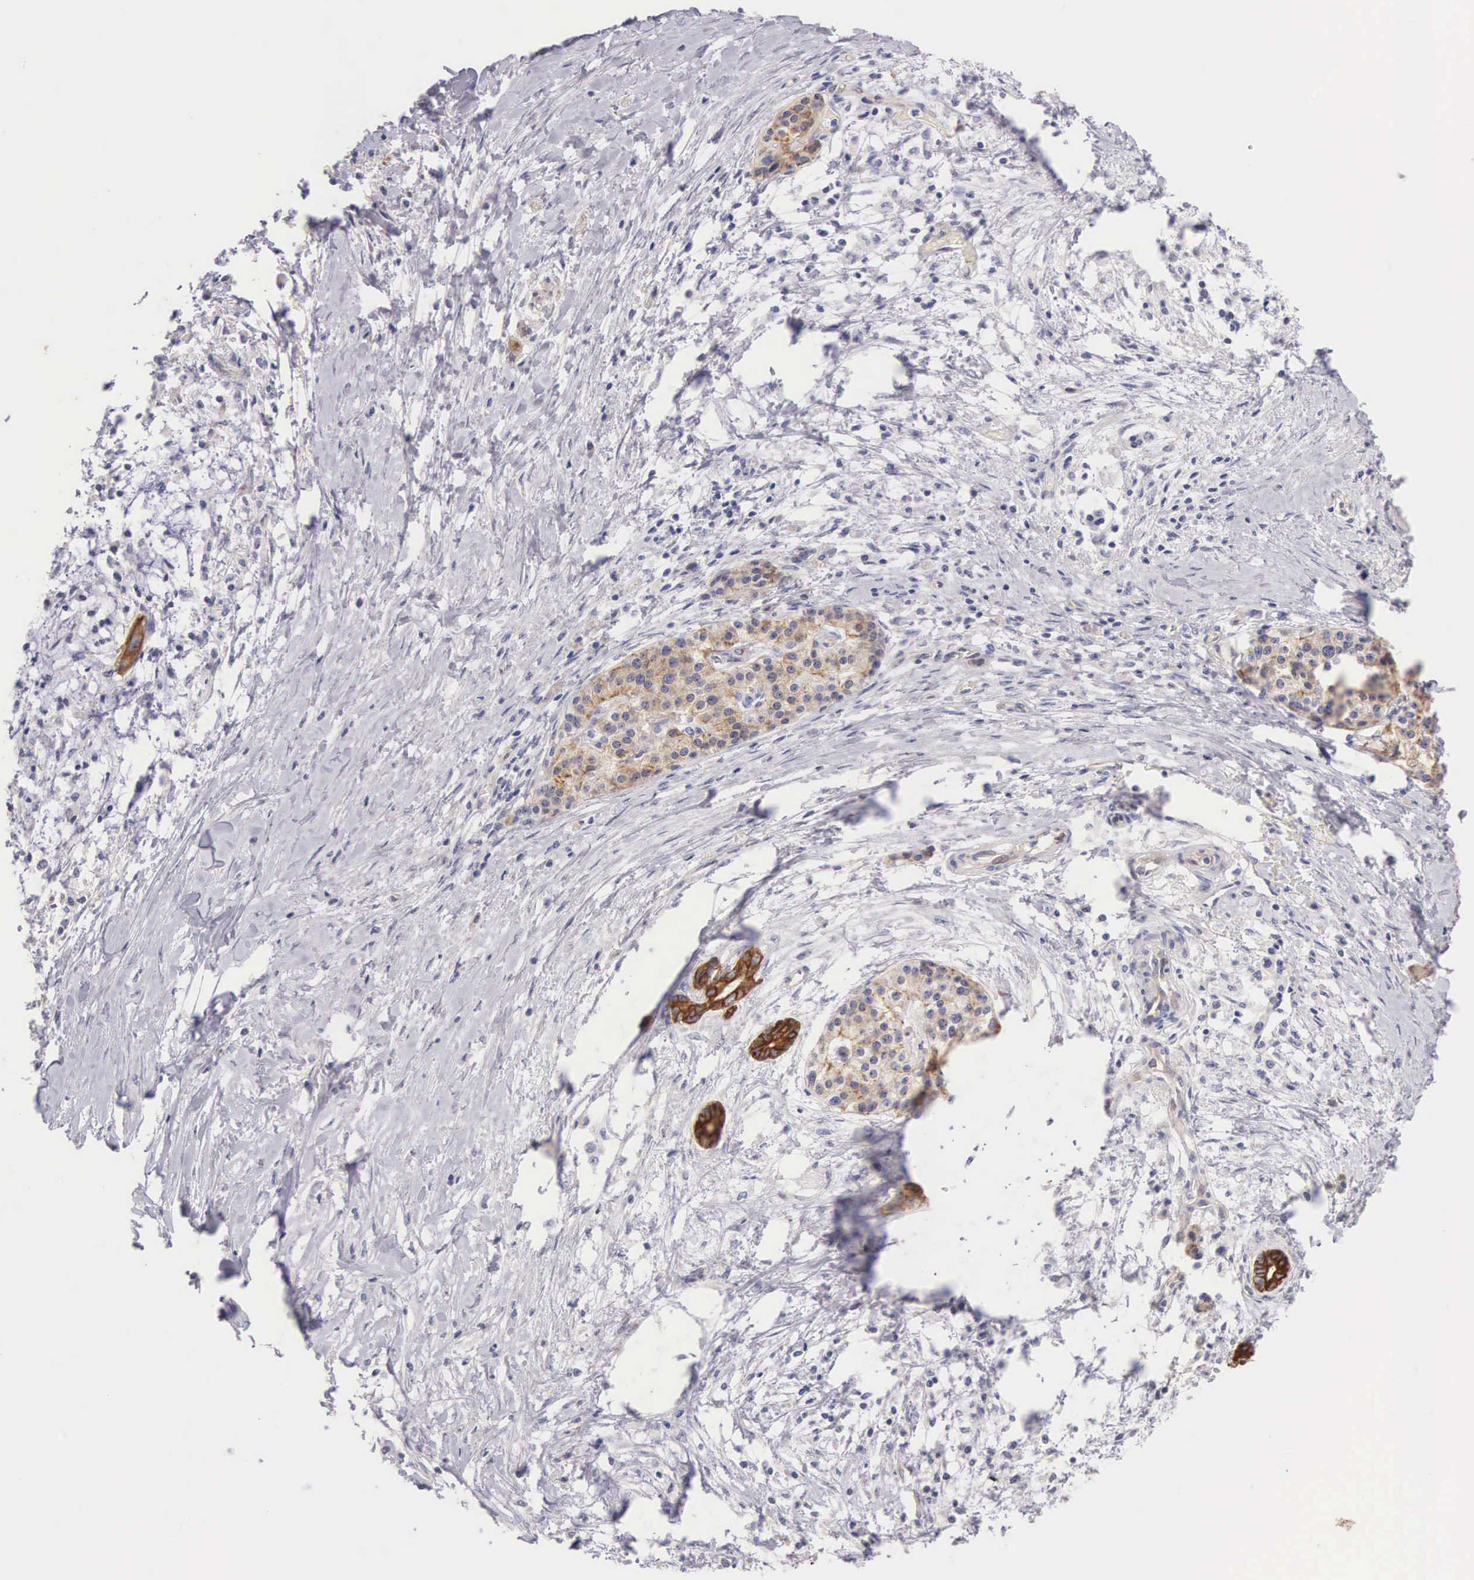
{"staining": {"intensity": "moderate", "quantity": ">75%", "location": "cytoplasmic/membranous"}, "tissue": "pancreatic cancer", "cell_type": "Tumor cells", "image_type": "cancer", "snomed": [{"axis": "morphology", "description": "Adenocarcinoma, NOS"}, {"axis": "topography", "description": "Pancreas"}], "caption": "Immunohistochemical staining of pancreatic cancer (adenocarcinoma) shows moderate cytoplasmic/membranous protein expression in about >75% of tumor cells. The staining is performed using DAB (3,3'-diaminobenzidine) brown chromogen to label protein expression. The nuclei are counter-stained blue using hematoxylin.", "gene": "PIR", "patient": {"sex": "female", "age": 64}}